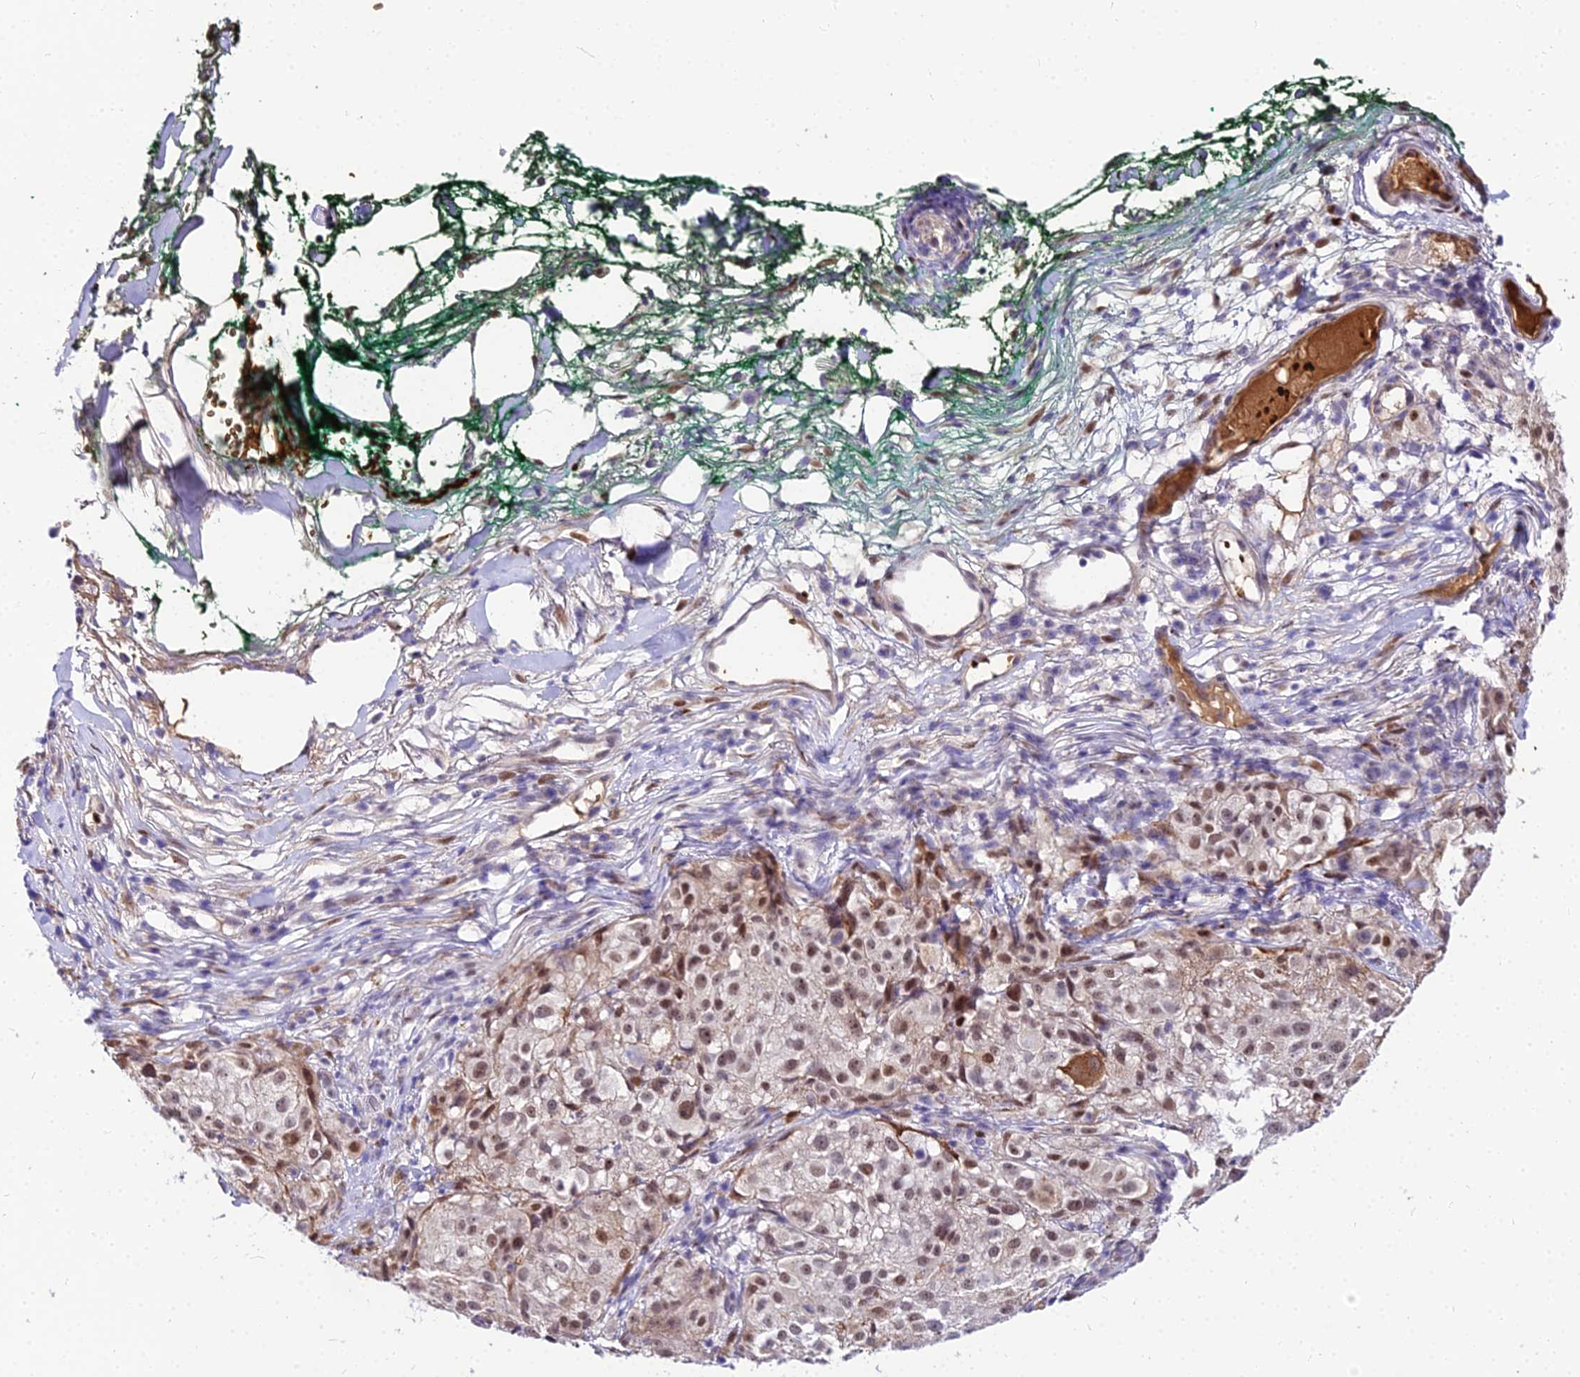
{"staining": {"intensity": "moderate", "quantity": "25%-75%", "location": "nuclear"}, "tissue": "melanoma", "cell_type": "Tumor cells", "image_type": "cancer", "snomed": [{"axis": "morphology", "description": "Necrosis, NOS"}, {"axis": "morphology", "description": "Malignant melanoma, NOS"}, {"axis": "topography", "description": "Skin"}], "caption": "Immunohistochemistry (IHC) photomicrograph of neoplastic tissue: melanoma stained using IHC reveals medium levels of moderate protein expression localized specifically in the nuclear of tumor cells, appearing as a nuclear brown color.", "gene": "BCL9", "patient": {"sex": "female", "age": 87}}